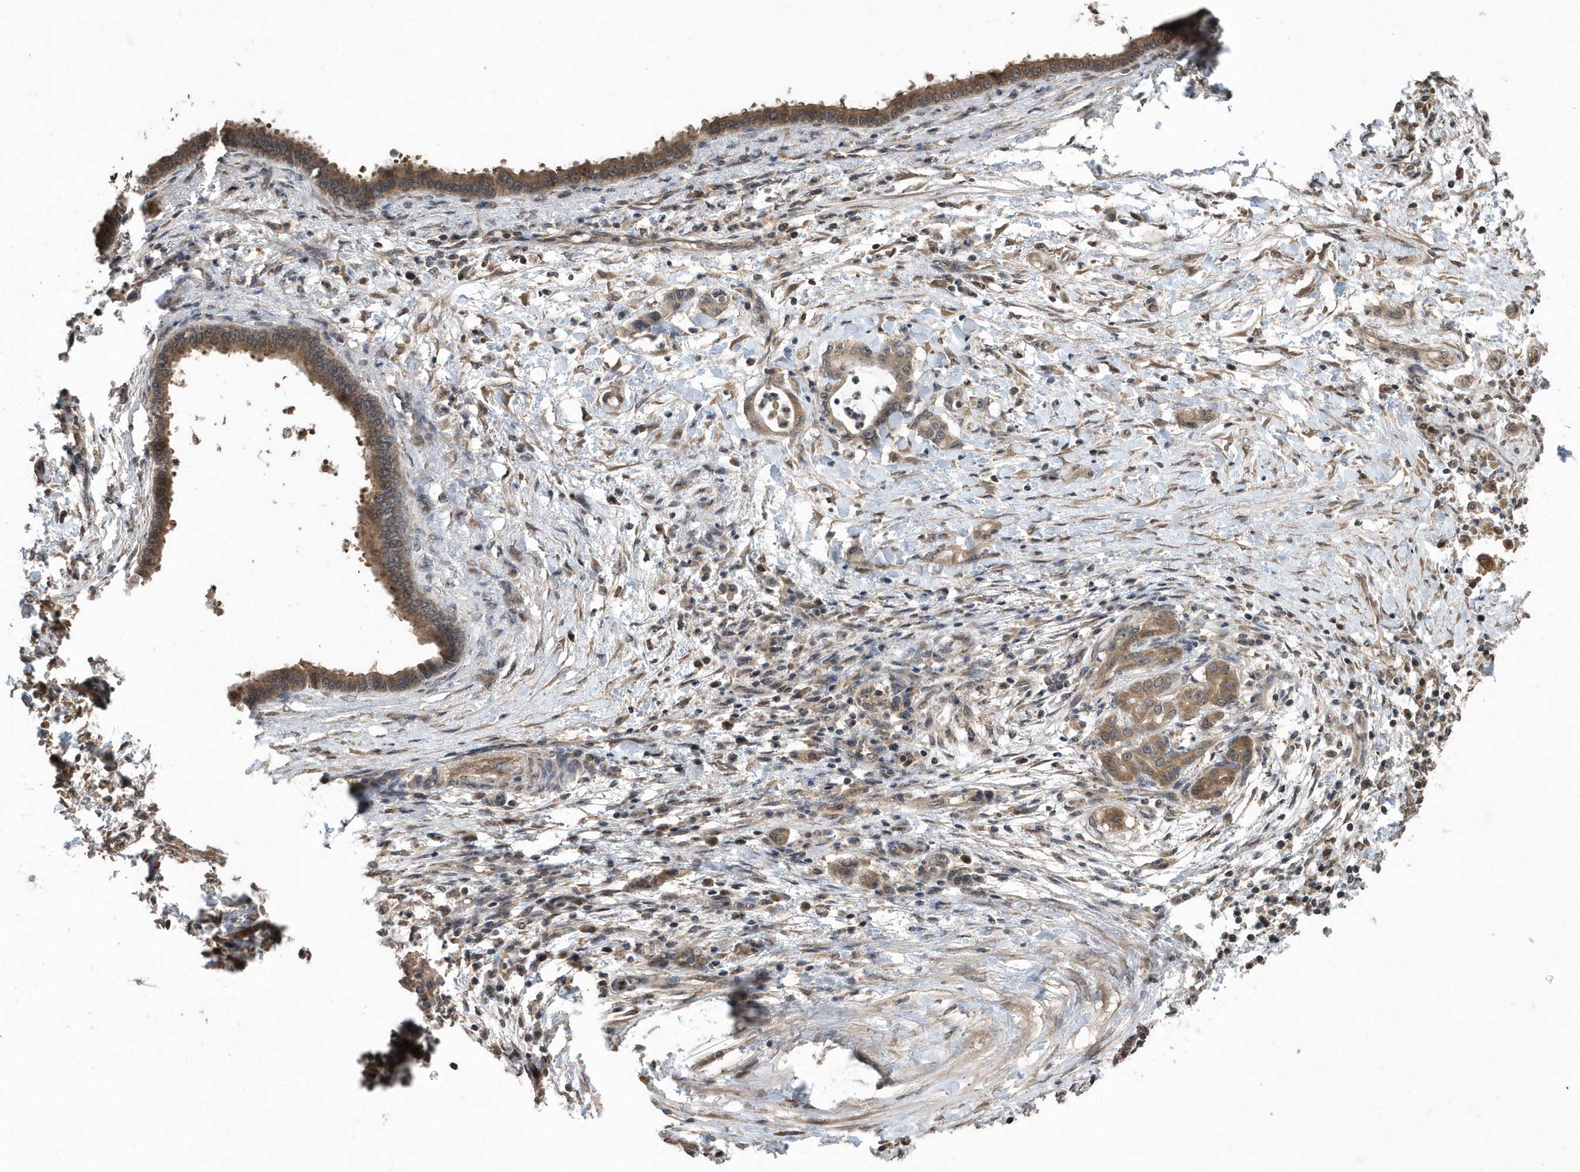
{"staining": {"intensity": "moderate", "quantity": ">75%", "location": "cytoplasmic/membranous"}, "tissue": "pancreatic cancer", "cell_type": "Tumor cells", "image_type": "cancer", "snomed": [{"axis": "morphology", "description": "Adenocarcinoma, NOS"}, {"axis": "topography", "description": "Pancreas"}], "caption": "Immunohistochemistry (IHC) staining of pancreatic adenocarcinoma, which demonstrates medium levels of moderate cytoplasmic/membranous positivity in about >75% of tumor cells indicating moderate cytoplasmic/membranous protein expression. The staining was performed using DAB (3,3'-diaminobenzidine) (brown) for protein detection and nuclei were counterstained in hematoxylin (blue).", "gene": "WASHC5", "patient": {"sex": "female", "age": 55}}